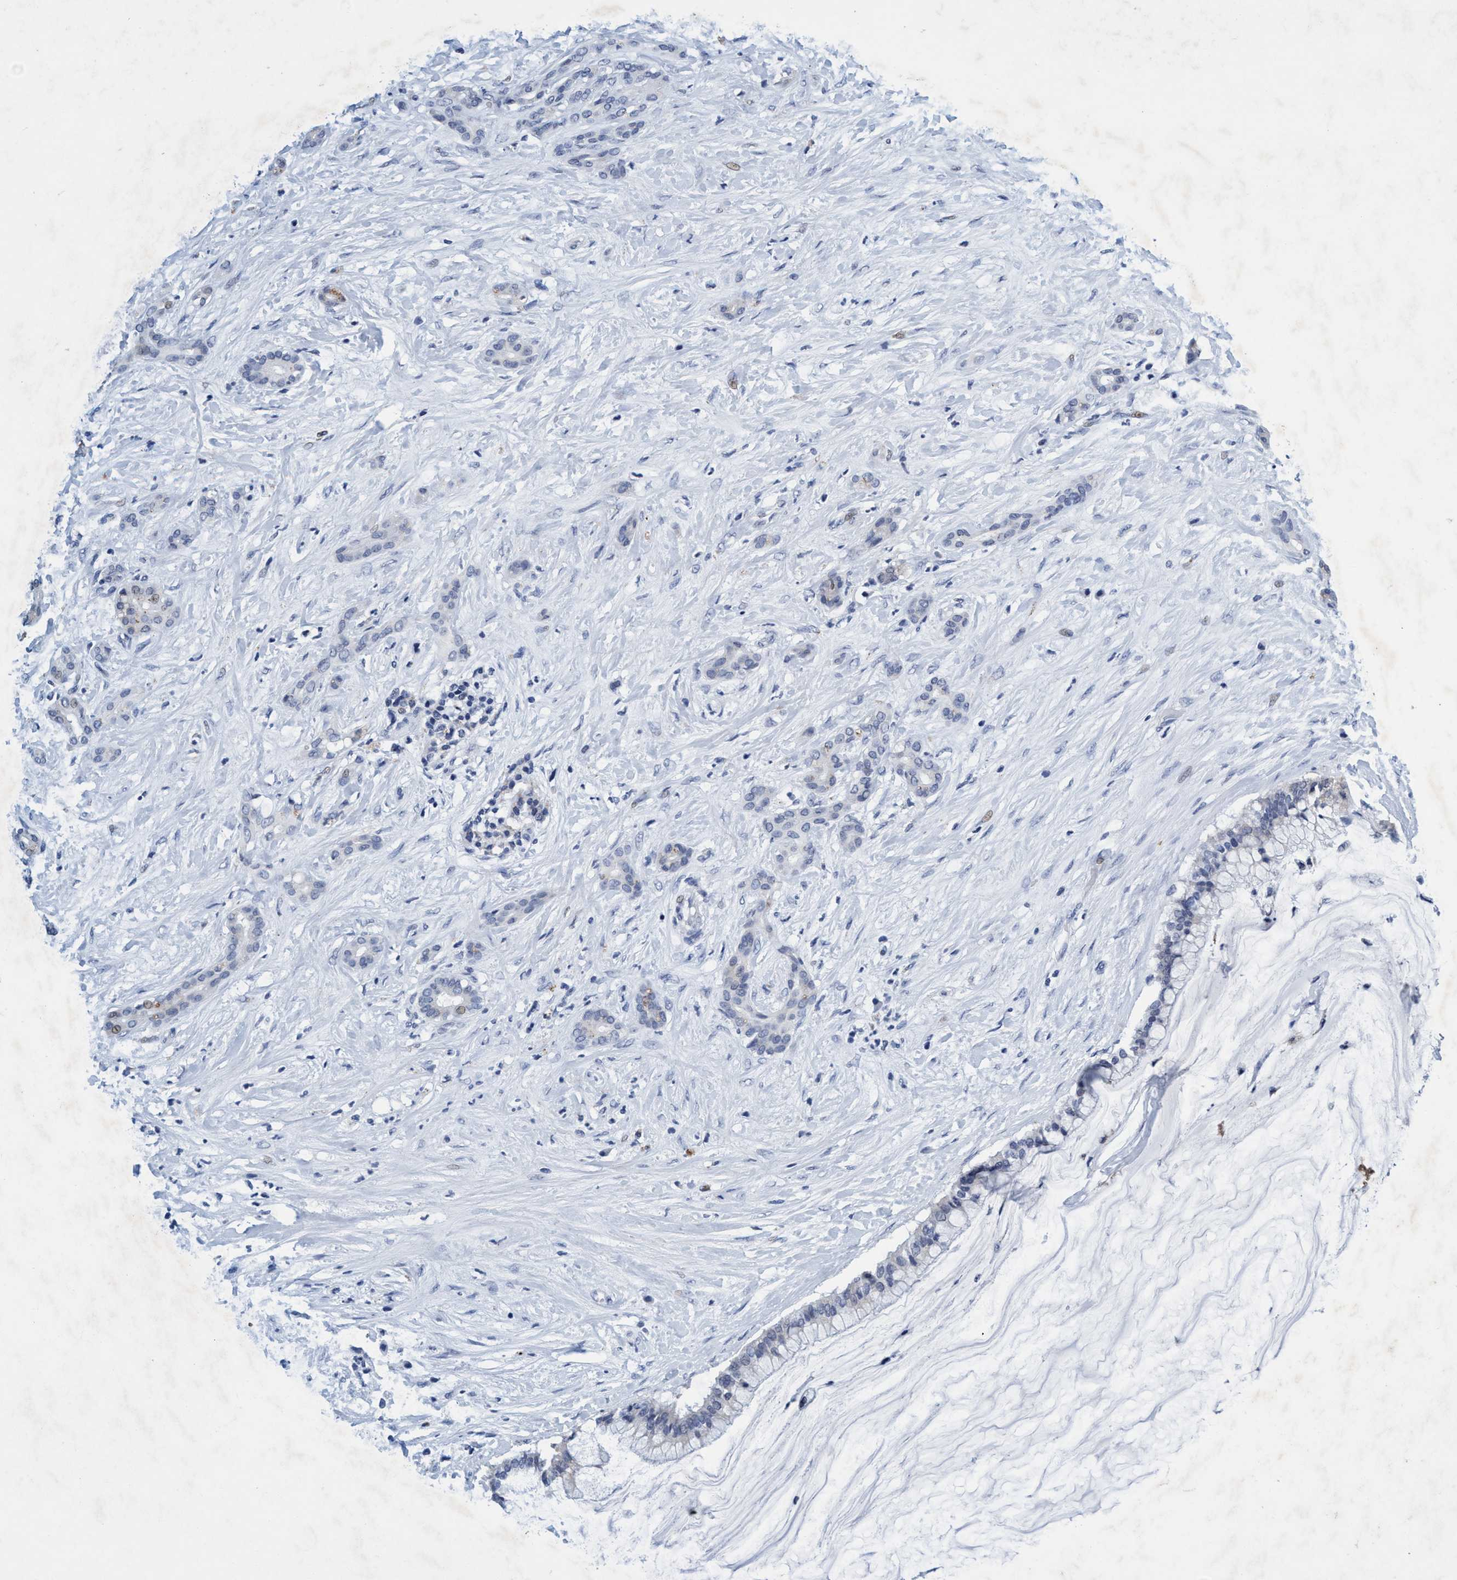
{"staining": {"intensity": "negative", "quantity": "none", "location": "none"}, "tissue": "pancreatic cancer", "cell_type": "Tumor cells", "image_type": "cancer", "snomed": [{"axis": "morphology", "description": "Adenocarcinoma, NOS"}, {"axis": "topography", "description": "Pancreas"}], "caption": "Tumor cells show no significant protein expression in pancreatic adenocarcinoma.", "gene": "GRB14", "patient": {"sex": "male", "age": 41}}